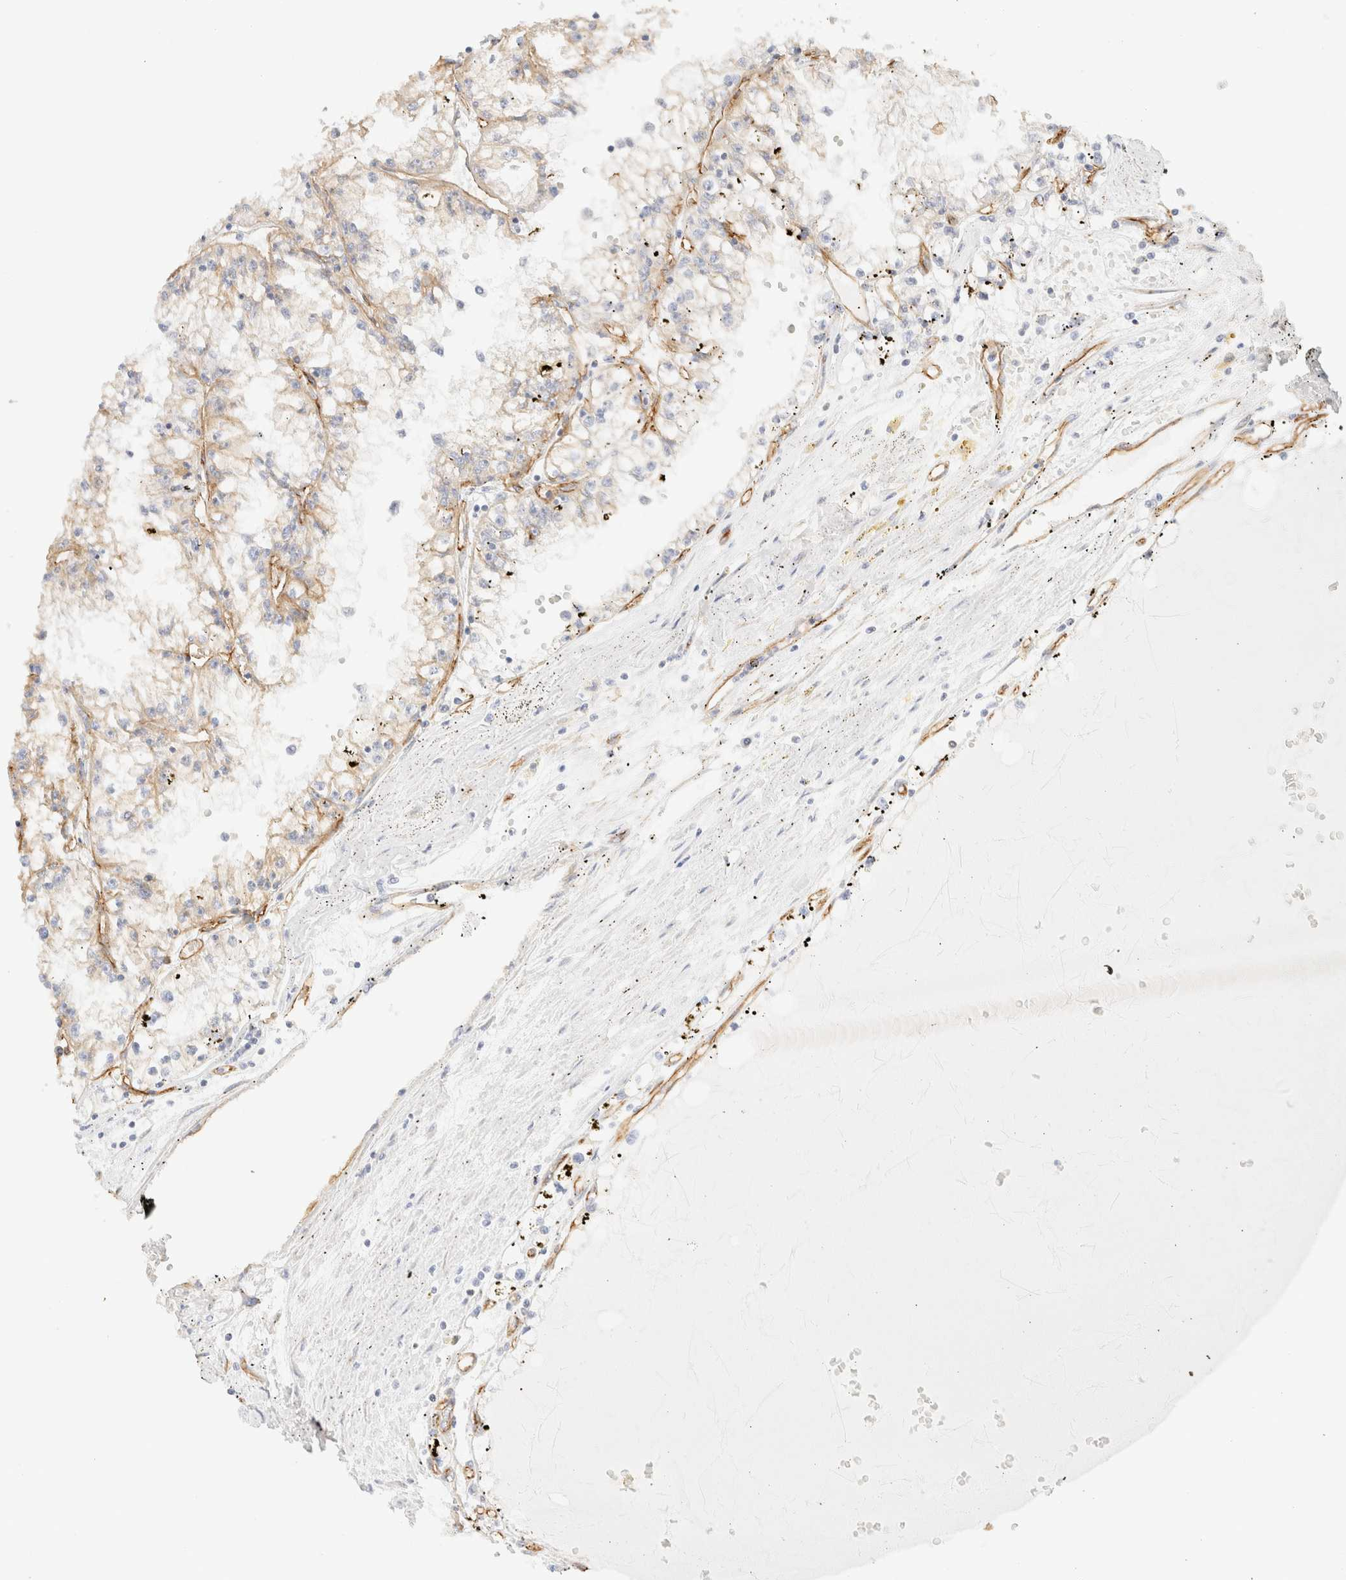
{"staining": {"intensity": "weak", "quantity": "25%-75%", "location": "cytoplasmic/membranous"}, "tissue": "renal cancer", "cell_type": "Tumor cells", "image_type": "cancer", "snomed": [{"axis": "morphology", "description": "Adenocarcinoma, NOS"}, {"axis": "topography", "description": "Kidney"}], "caption": "About 25%-75% of tumor cells in human renal cancer display weak cytoplasmic/membranous protein staining as visualized by brown immunohistochemical staining.", "gene": "CYB5R4", "patient": {"sex": "male", "age": 56}}